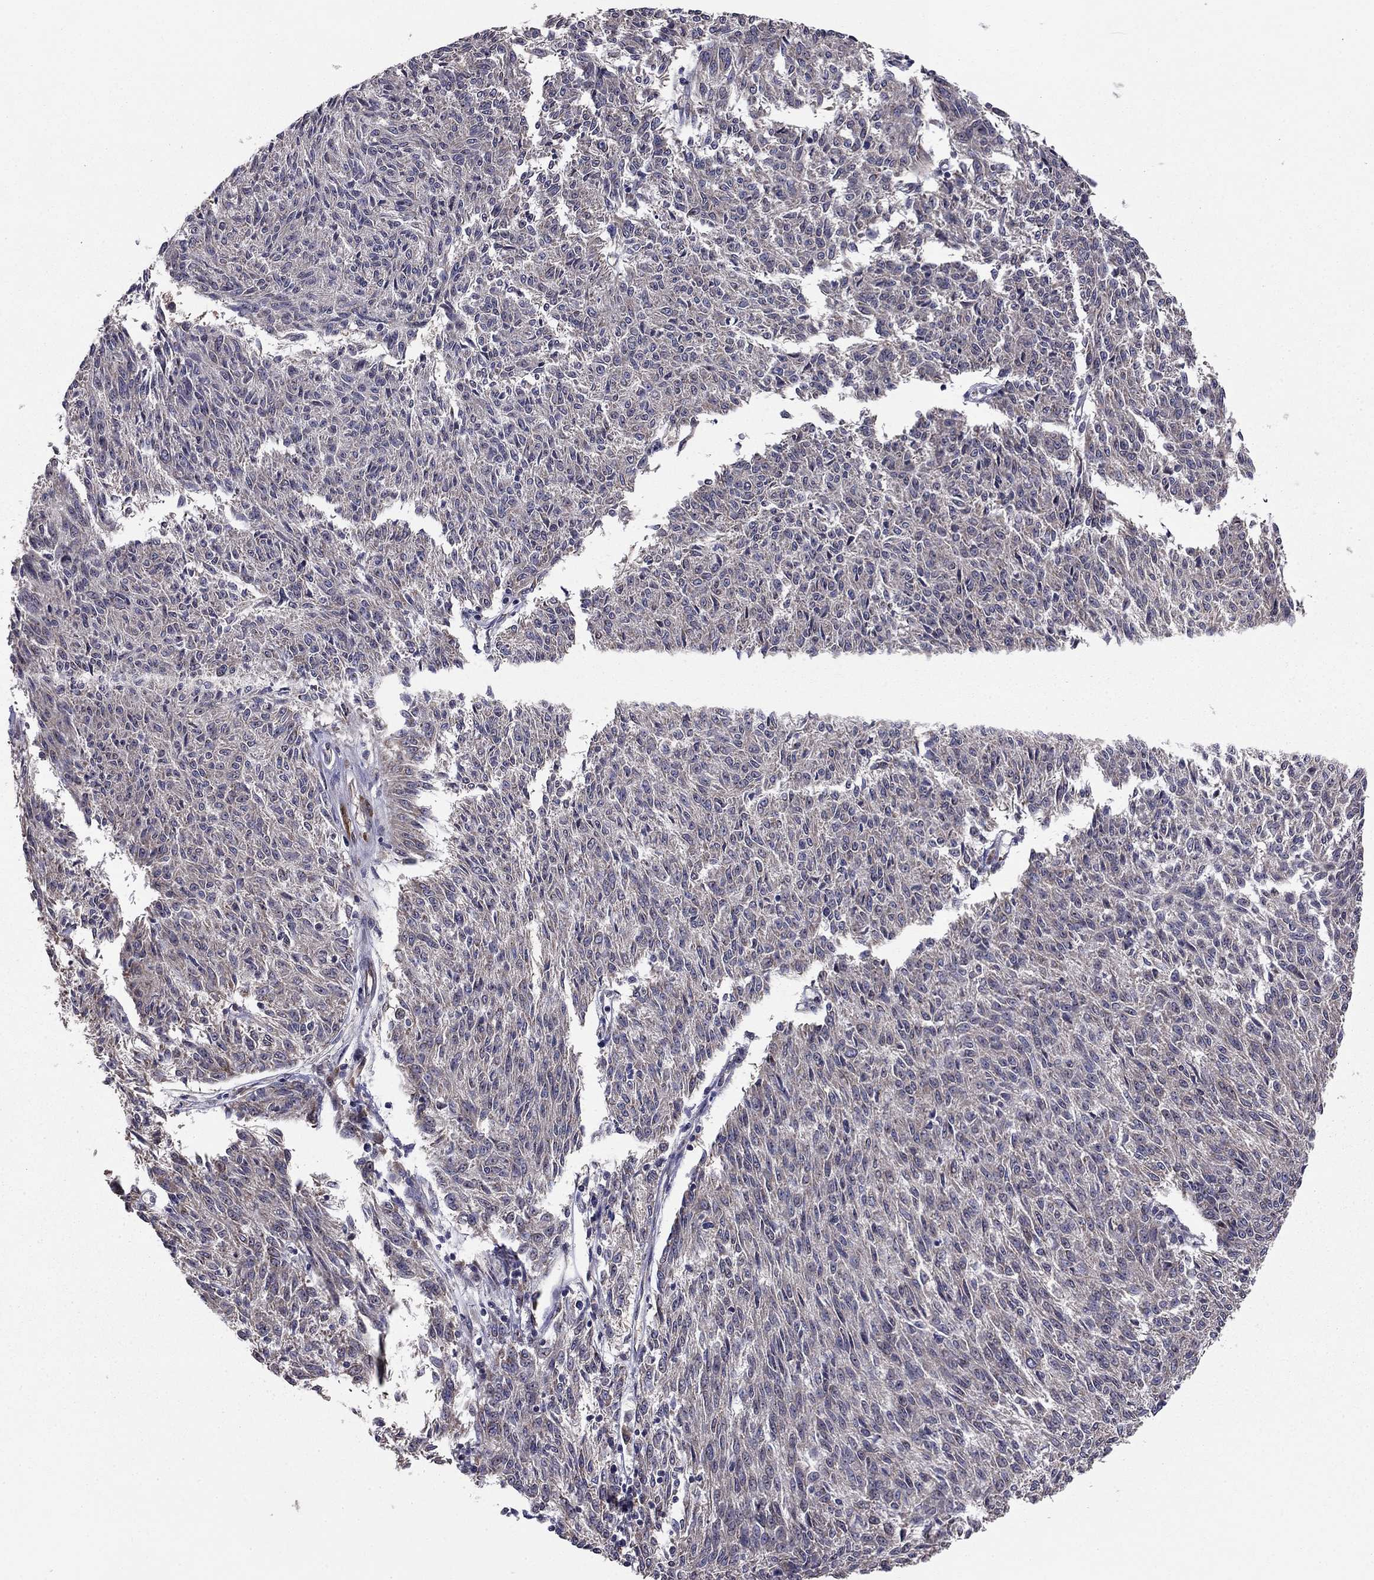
{"staining": {"intensity": "negative", "quantity": "none", "location": "none"}, "tissue": "melanoma", "cell_type": "Tumor cells", "image_type": "cancer", "snomed": [{"axis": "morphology", "description": "Malignant melanoma, NOS"}, {"axis": "topography", "description": "Skin"}], "caption": "An immunohistochemistry image of malignant melanoma is shown. There is no staining in tumor cells of malignant melanoma. (Stains: DAB immunohistochemistry (IHC) with hematoxylin counter stain, Microscopy: brightfield microscopy at high magnification).", "gene": "NKIRAS1", "patient": {"sex": "female", "age": 72}}